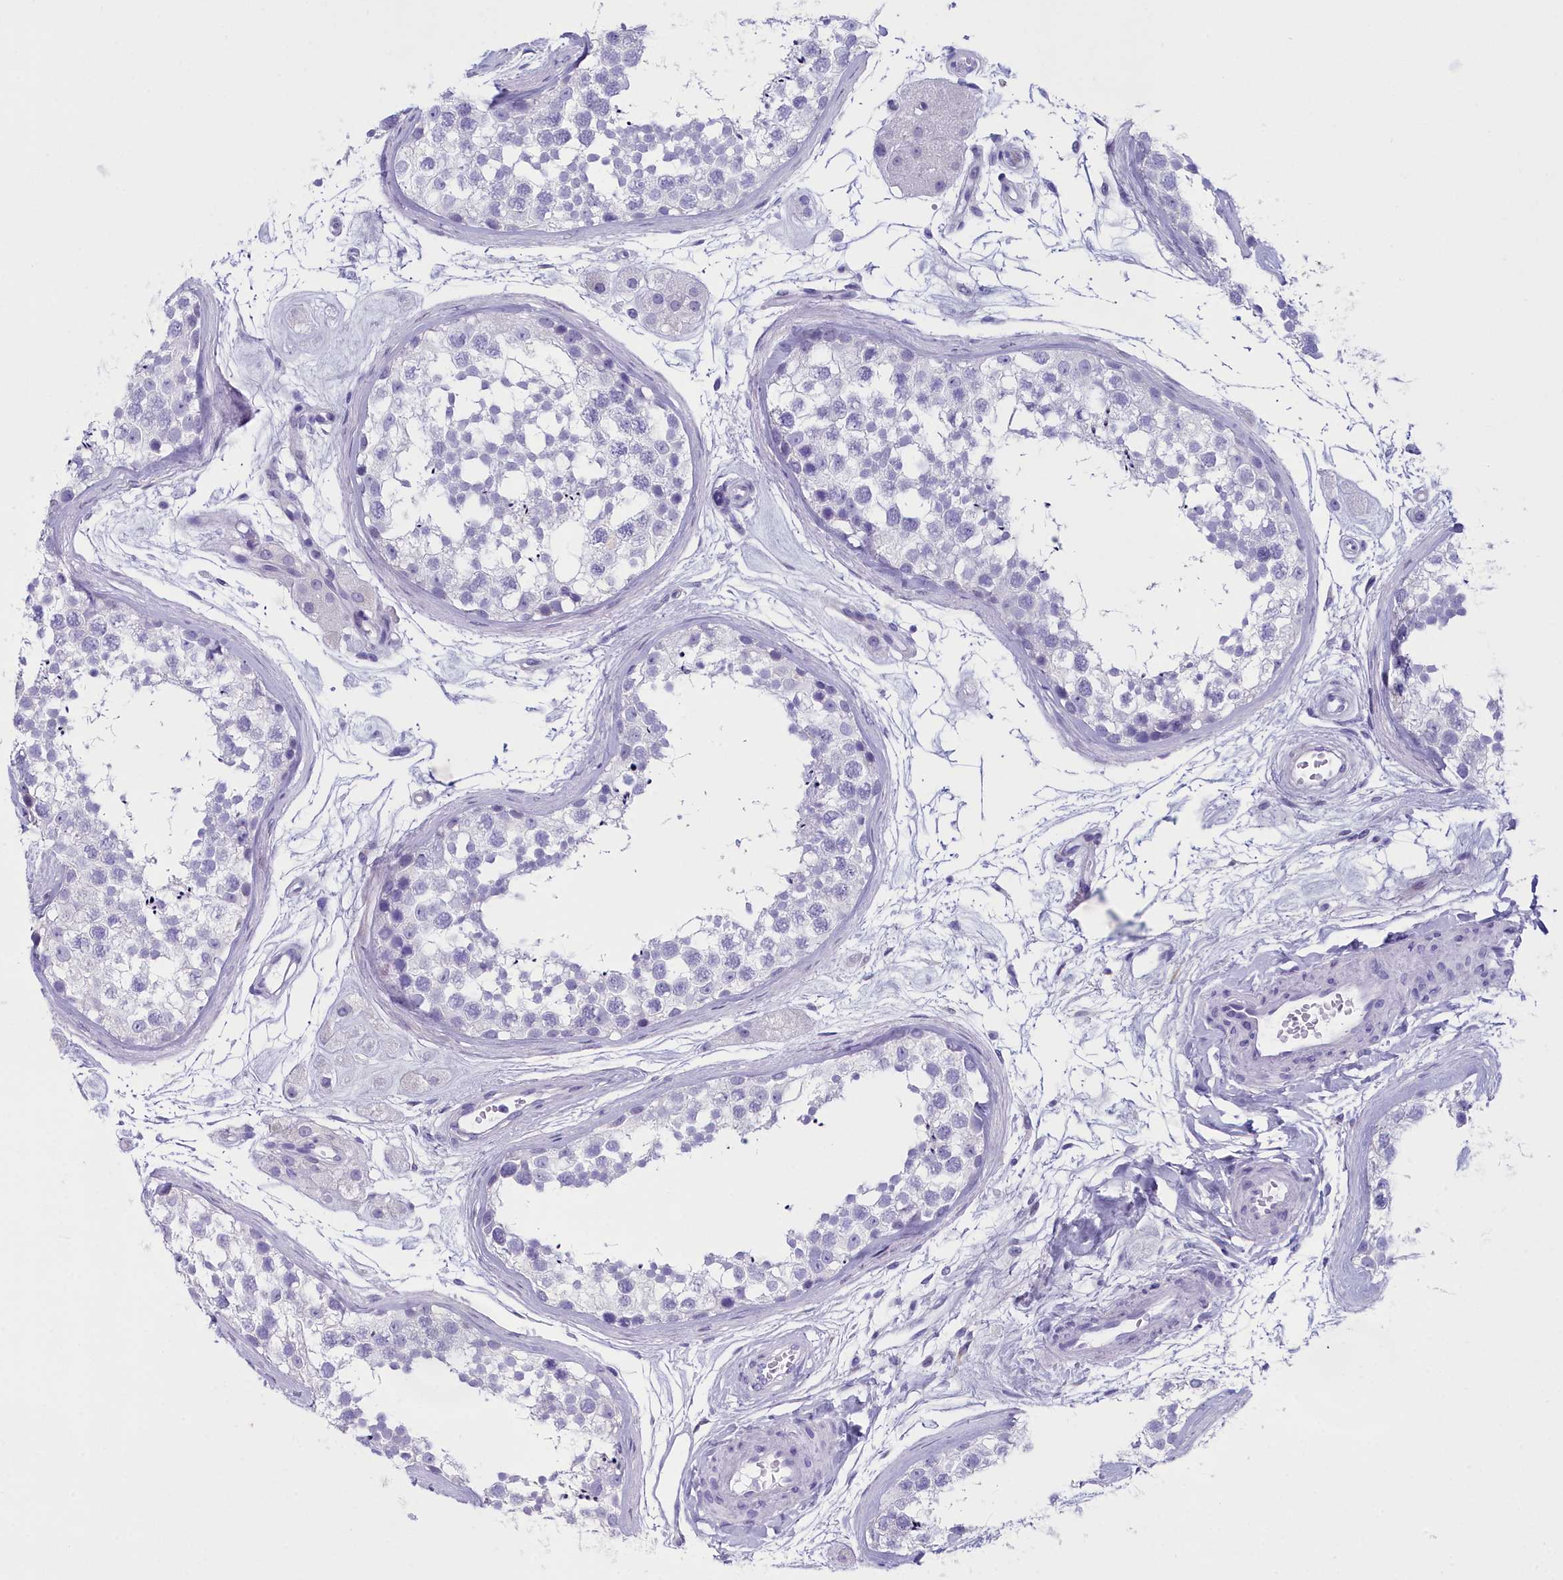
{"staining": {"intensity": "negative", "quantity": "none", "location": "none"}, "tissue": "testis", "cell_type": "Cells in seminiferous ducts", "image_type": "normal", "snomed": [{"axis": "morphology", "description": "Normal tissue, NOS"}, {"axis": "topography", "description": "Testis"}], "caption": "An IHC histopathology image of benign testis is shown. There is no staining in cells in seminiferous ducts of testis.", "gene": "MAP6", "patient": {"sex": "male", "age": 56}}